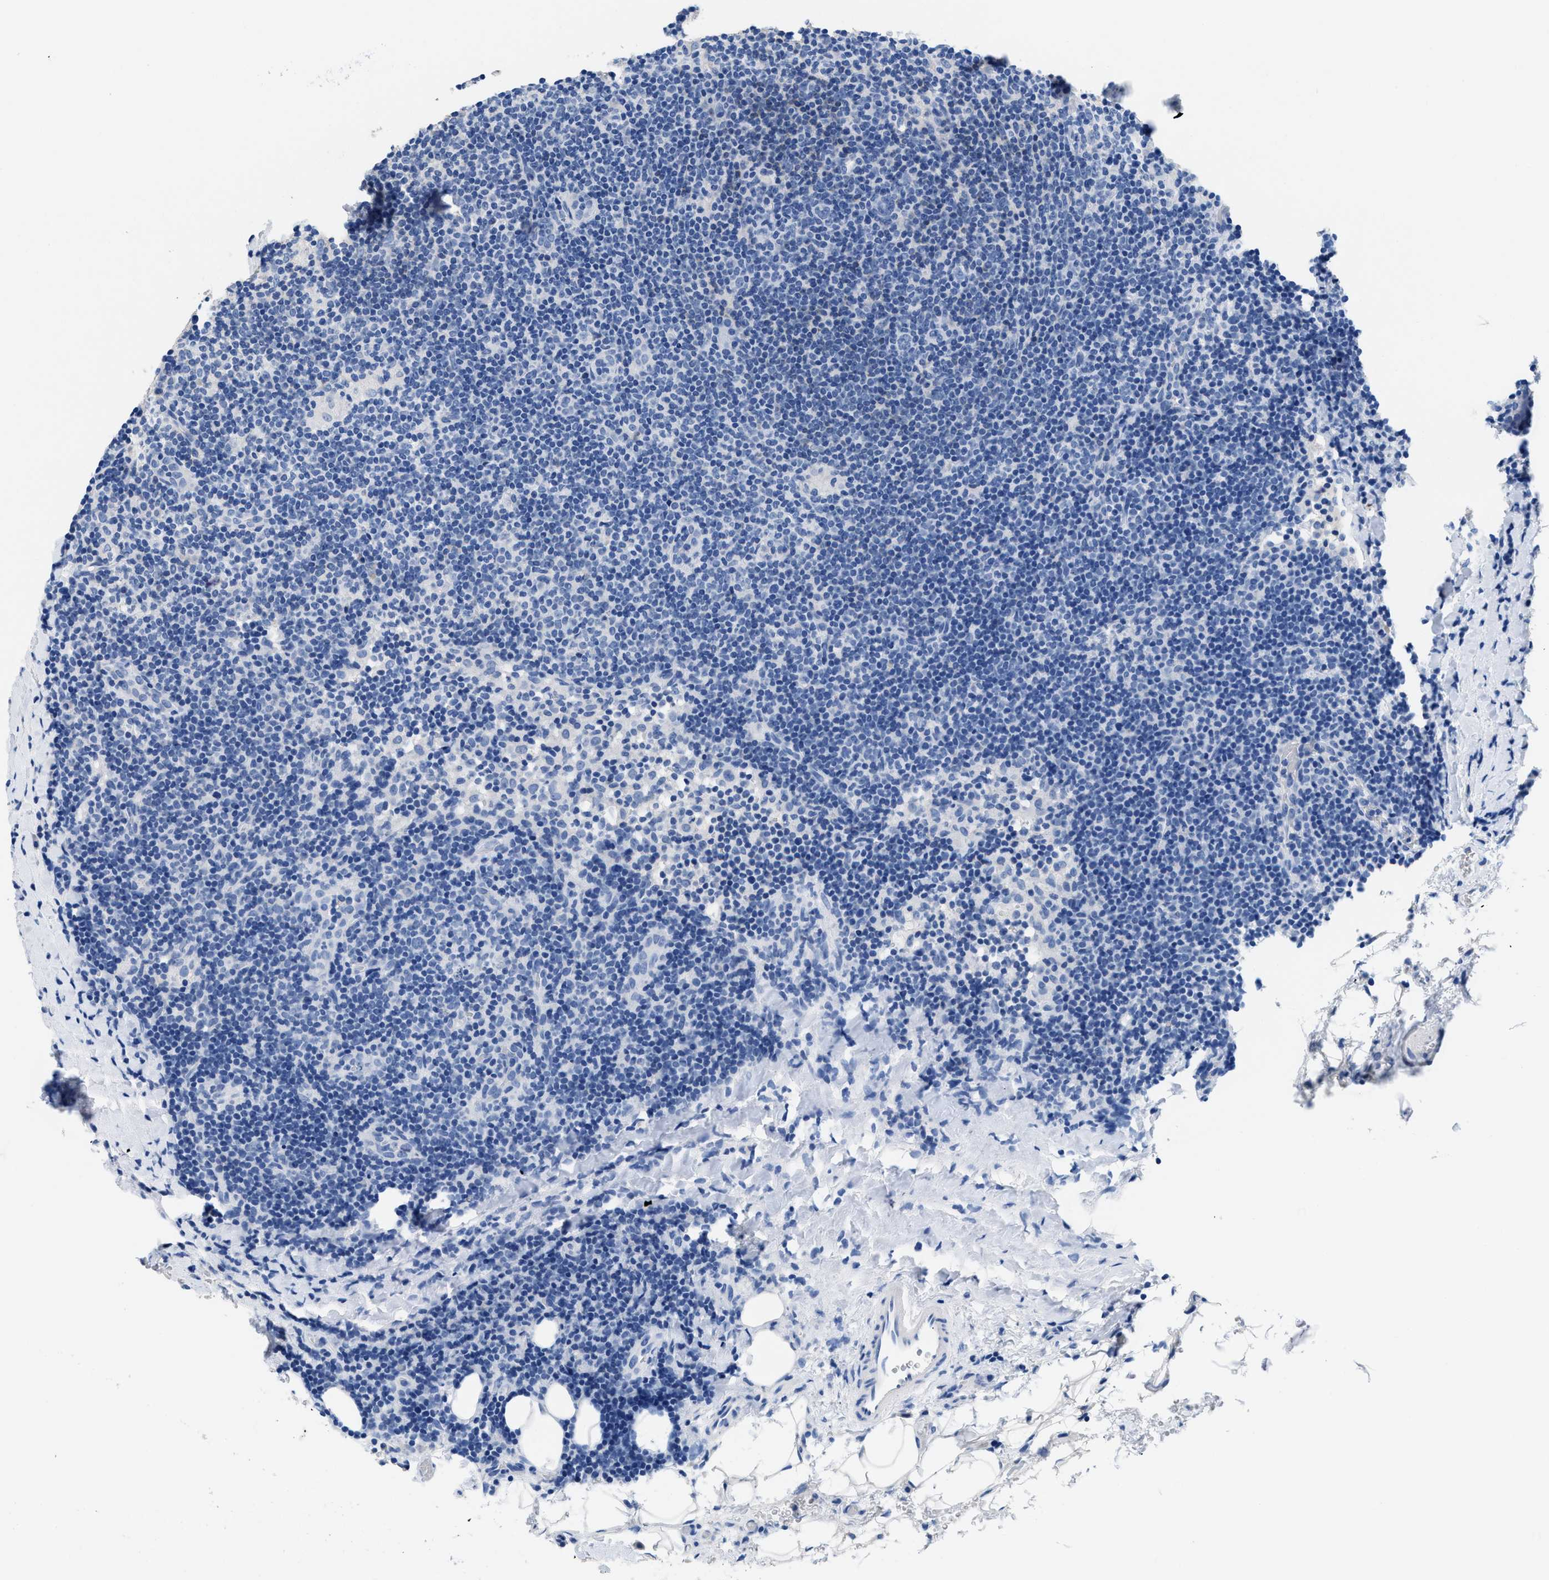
{"staining": {"intensity": "negative", "quantity": "none", "location": "none"}, "tissue": "lymphoma", "cell_type": "Tumor cells", "image_type": "cancer", "snomed": [{"axis": "morphology", "description": "Hodgkin's disease, NOS"}, {"axis": "topography", "description": "Lymph node"}], "caption": "A histopathology image of human lymphoma is negative for staining in tumor cells.", "gene": "SLFN13", "patient": {"sex": "female", "age": 57}}